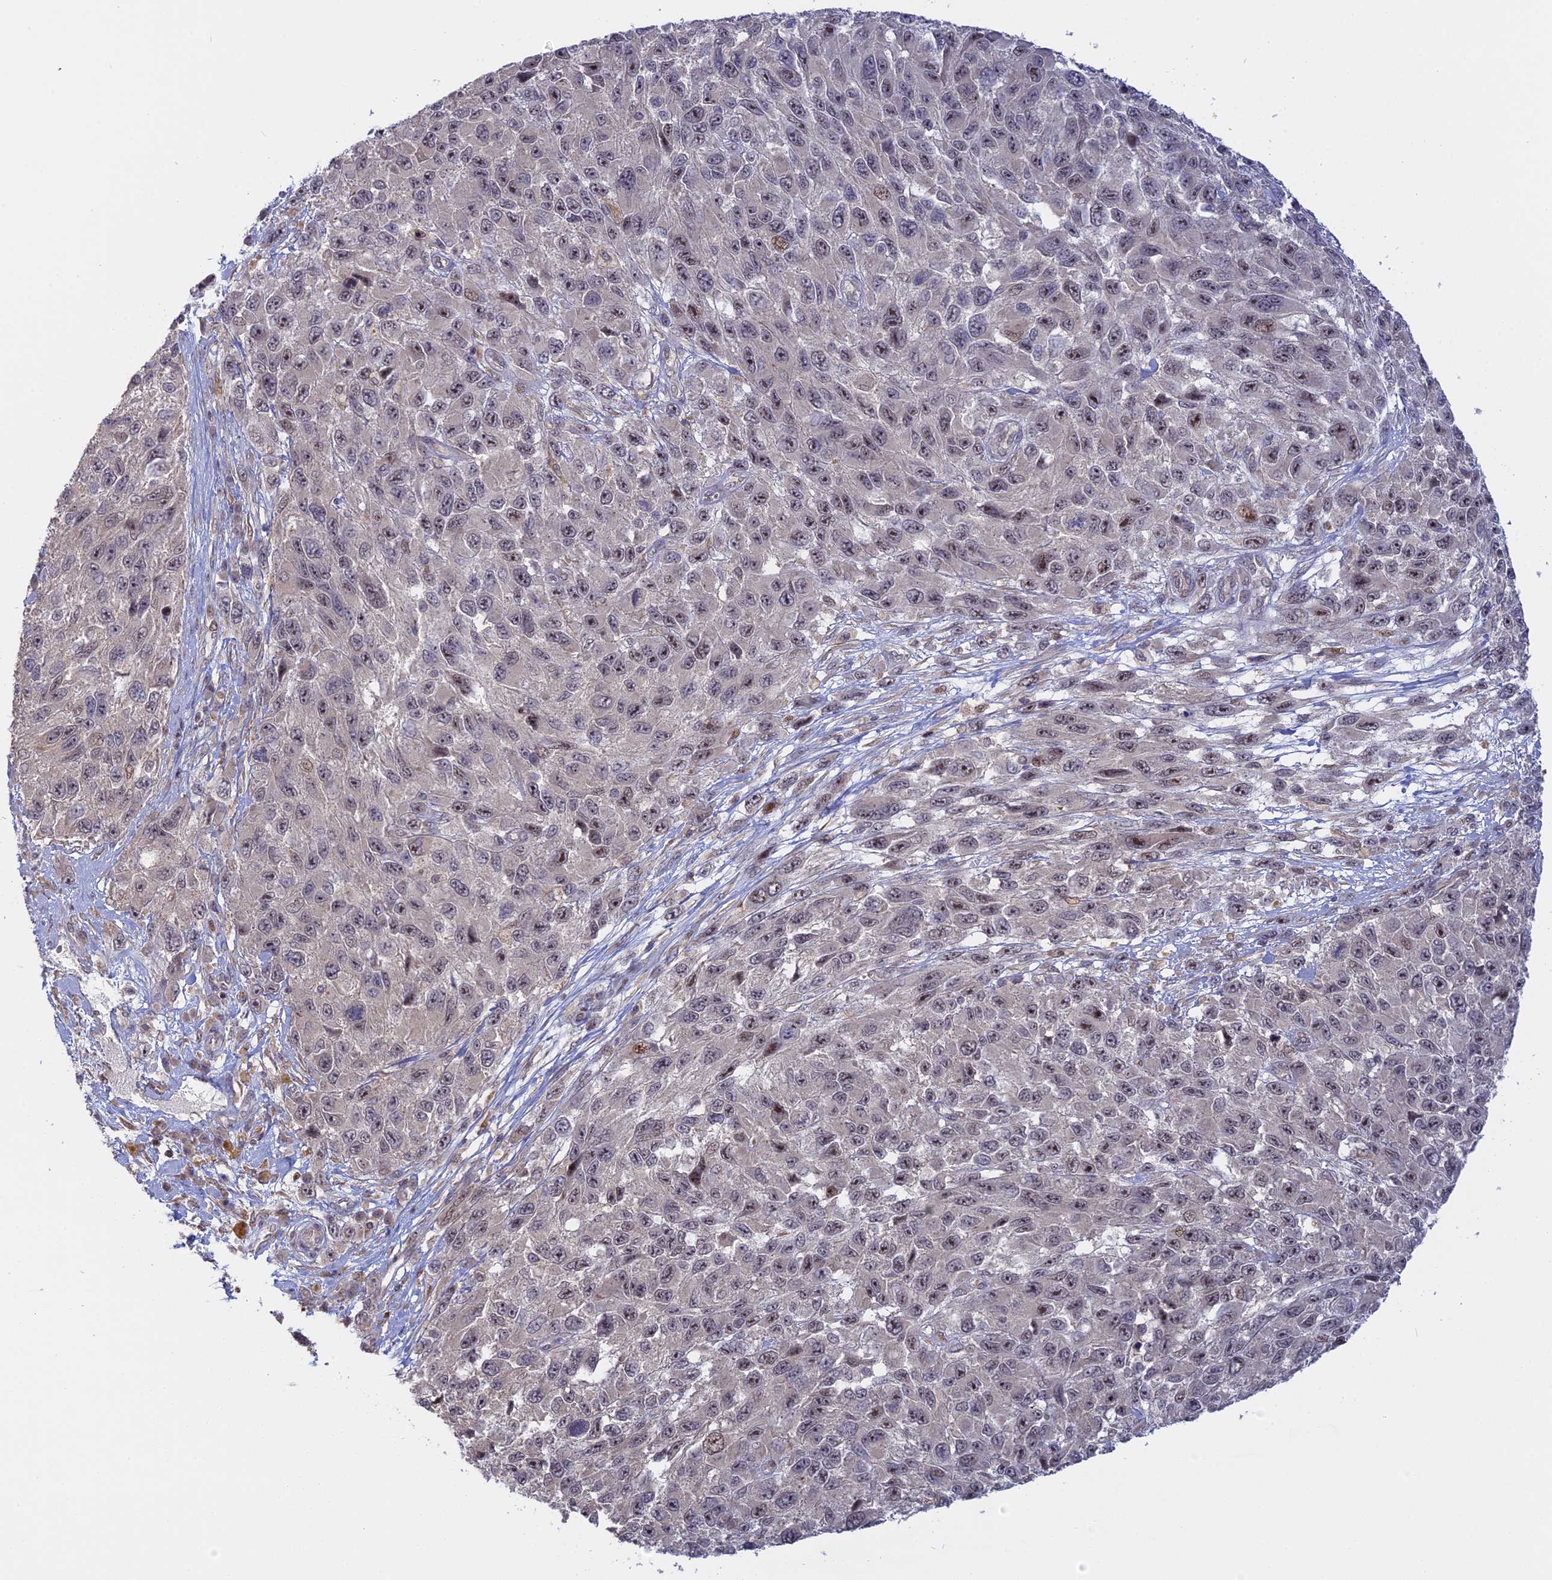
{"staining": {"intensity": "moderate", "quantity": "<25%", "location": "nuclear"}, "tissue": "melanoma", "cell_type": "Tumor cells", "image_type": "cancer", "snomed": [{"axis": "morphology", "description": "Normal tissue, NOS"}, {"axis": "morphology", "description": "Malignant melanoma, NOS"}, {"axis": "topography", "description": "Skin"}], "caption": "IHC image of neoplastic tissue: human malignant melanoma stained using immunohistochemistry (IHC) shows low levels of moderate protein expression localized specifically in the nuclear of tumor cells, appearing as a nuclear brown color.", "gene": "GSKIP", "patient": {"sex": "female", "age": 96}}